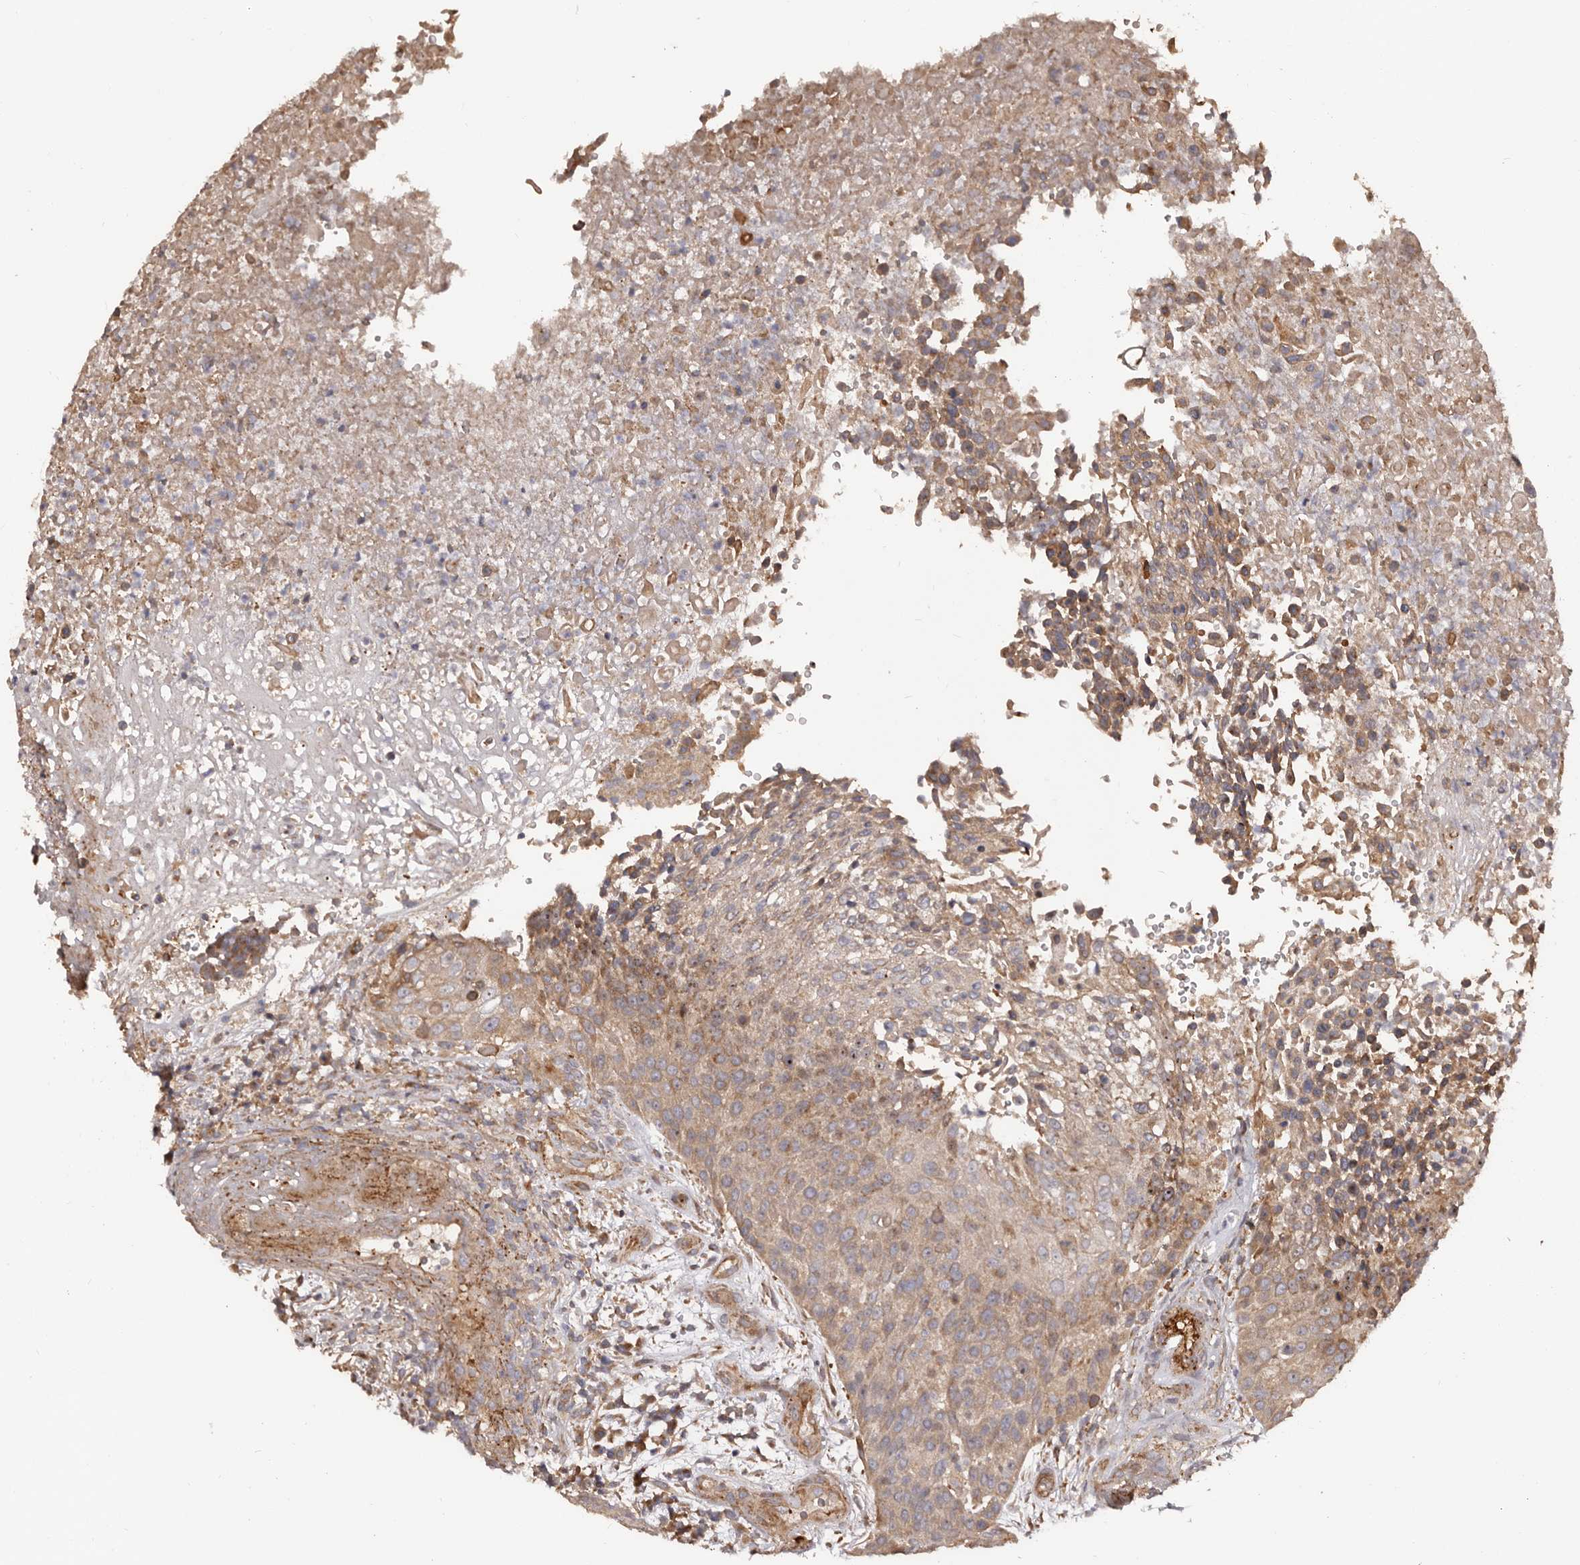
{"staining": {"intensity": "moderate", "quantity": ">75%", "location": "cytoplasmic/membranous"}, "tissue": "urothelial cancer", "cell_type": "Tumor cells", "image_type": "cancer", "snomed": [{"axis": "morphology", "description": "Urothelial carcinoma, High grade"}, {"axis": "topography", "description": "Urinary bladder"}], "caption": "Brown immunohistochemical staining in urothelial carcinoma (high-grade) demonstrates moderate cytoplasmic/membranous expression in approximately >75% of tumor cells. Nuclei are stained in blue.", "gene": "GTPBP1", "patient": {"sex": "female", "age": 63}}